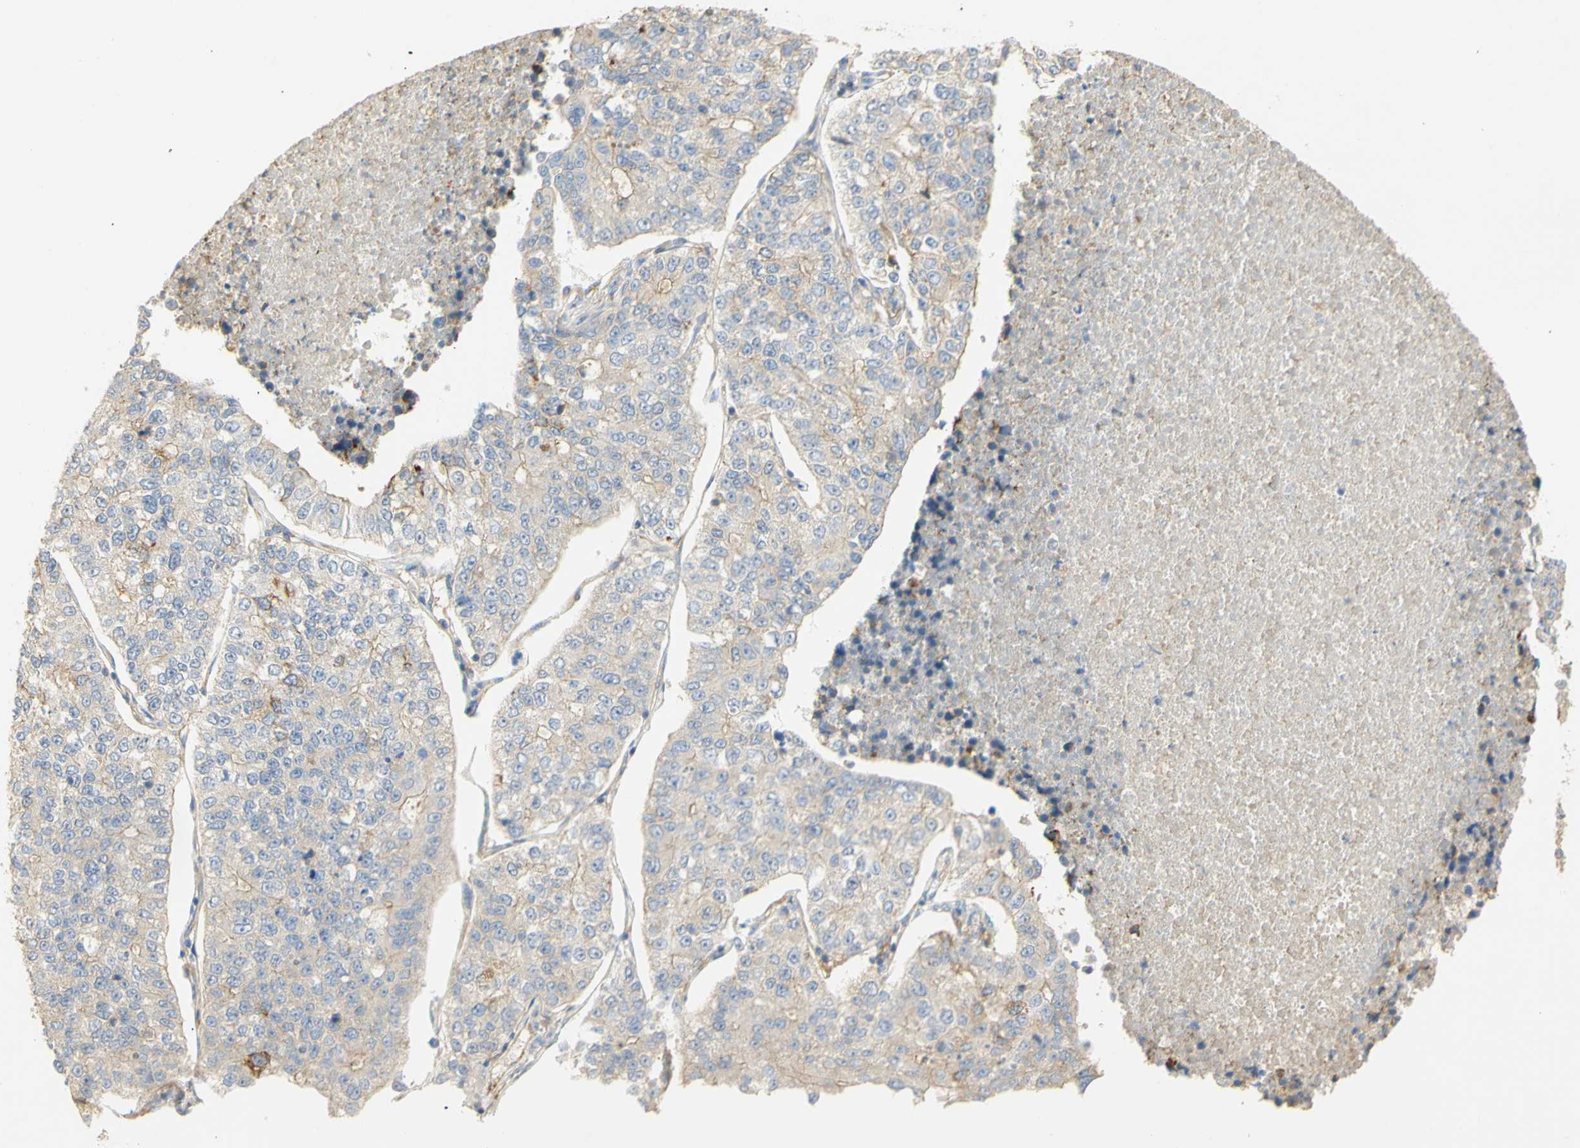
{"staining": {"intensity": "negative", "quantity": "none", "location": "none"}, "tissue": "lung cancer", "cell_type": "Tumor cells", "image_type": "cancer", "snomed": [{"axis": "morphology", "description": "Adenocarcinoma, NOS"}, {"axis": "topography", "description": "Lung"}], "caption": "Tumor cells show no significant positivity in lung adenocarcinoma.", "gene": "KCNE4", "patient": {"sex": "male", "age": 49}}